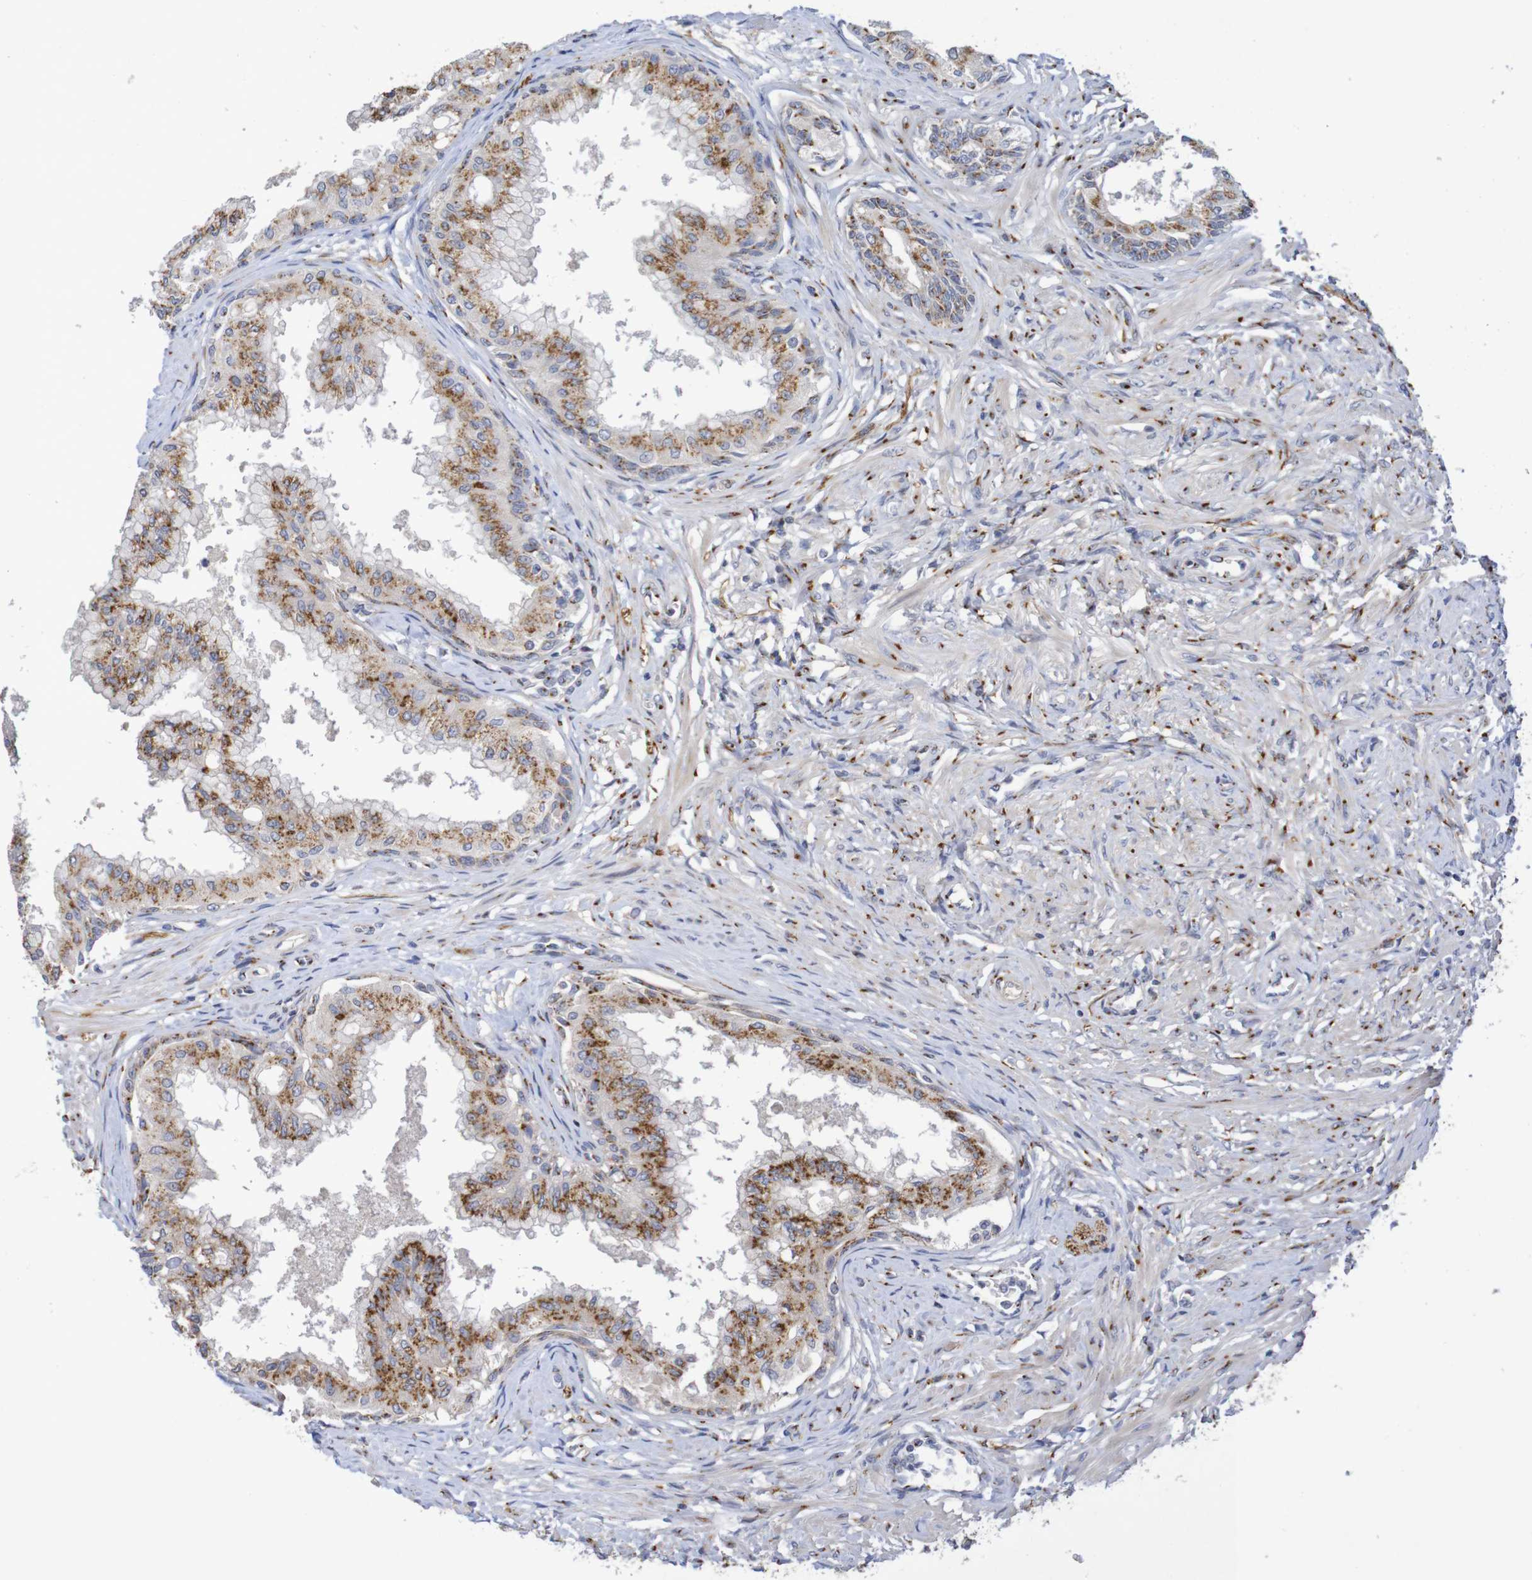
{"staining": {"intensity": "moderate", "quantity": ">75%", "location": "cytoplasmic/membranous"}, "tissue": "prostate", "cell_type": "Glandular cells", "image_type": "normal", "snomed": [{"axis": "morphology", "description": "Normal tissue, NOS"}, {"axis": "topography", "description": "Prostate"}, {"axis": "topography", "description": "Seminal veicle"}], "caption": "Immunohistochemical staining of normal prostate demonstrates medium levels of moderate cytoplasmic/membranous expression in approximately >75% of glandular cells.", "gene": "DCP2", "patient": {"sex": "male", "age": 60}}